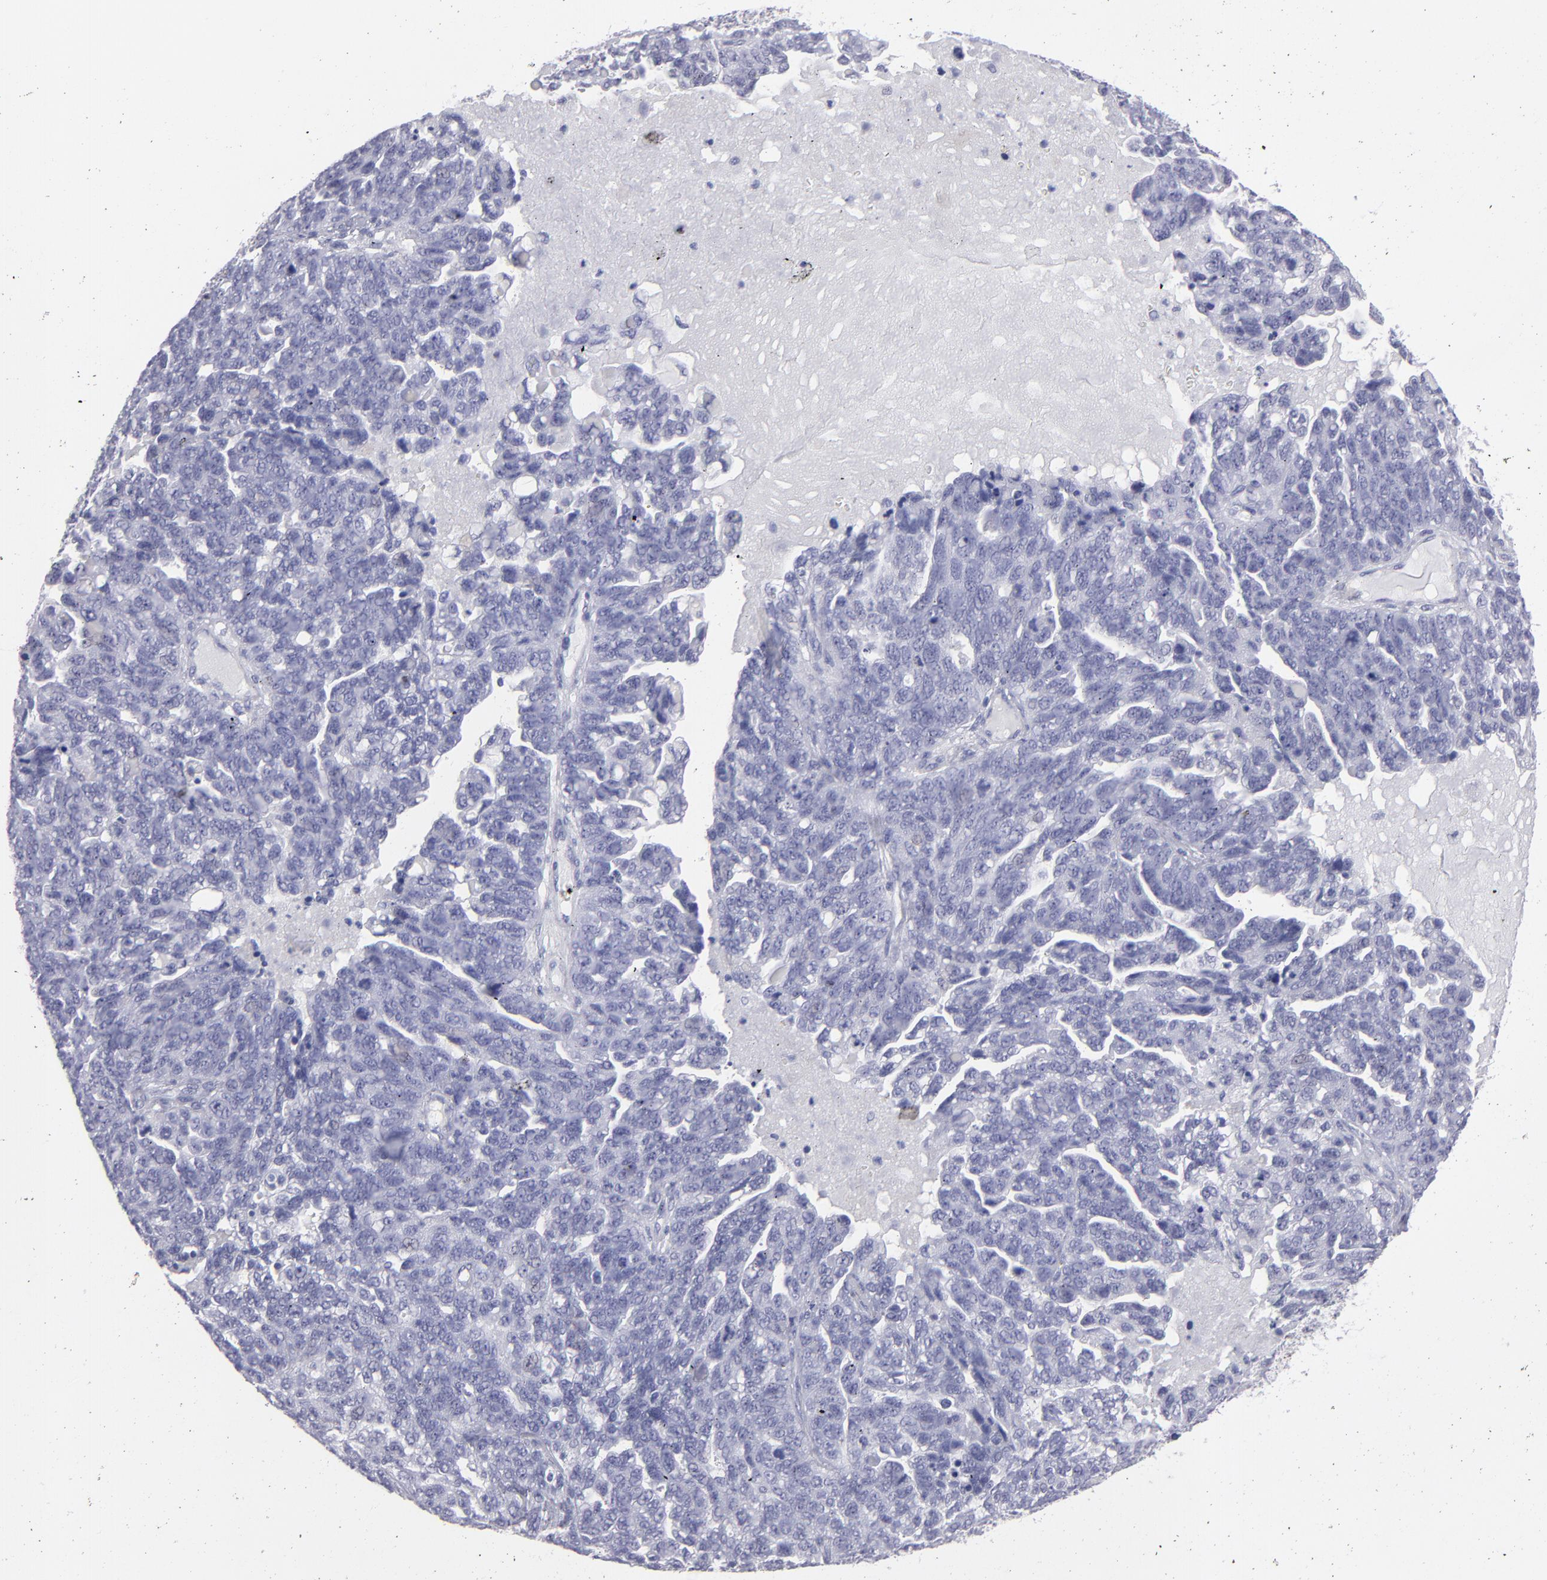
{"staining": {"intensity": "negative", "quantity": "none", "location": "none"}, "tissue": "ovarian cancer", "cell_type": "Tumor cells", "image_type": "cancer", "snomed": [{"axis": "morphology", "description": "Cystadenocarcinoma, serous, NOS"}, {"axis": "topography", "description": "Ovary"}], "caption": "A high-resolution photomicrograph shows IHC staining of serous cystadenocarcinoma (ovarian), which displays no significant positivity in tumor cells.", "gene": "ALDOB", "patient": {"sex": "female", "age": 71}}